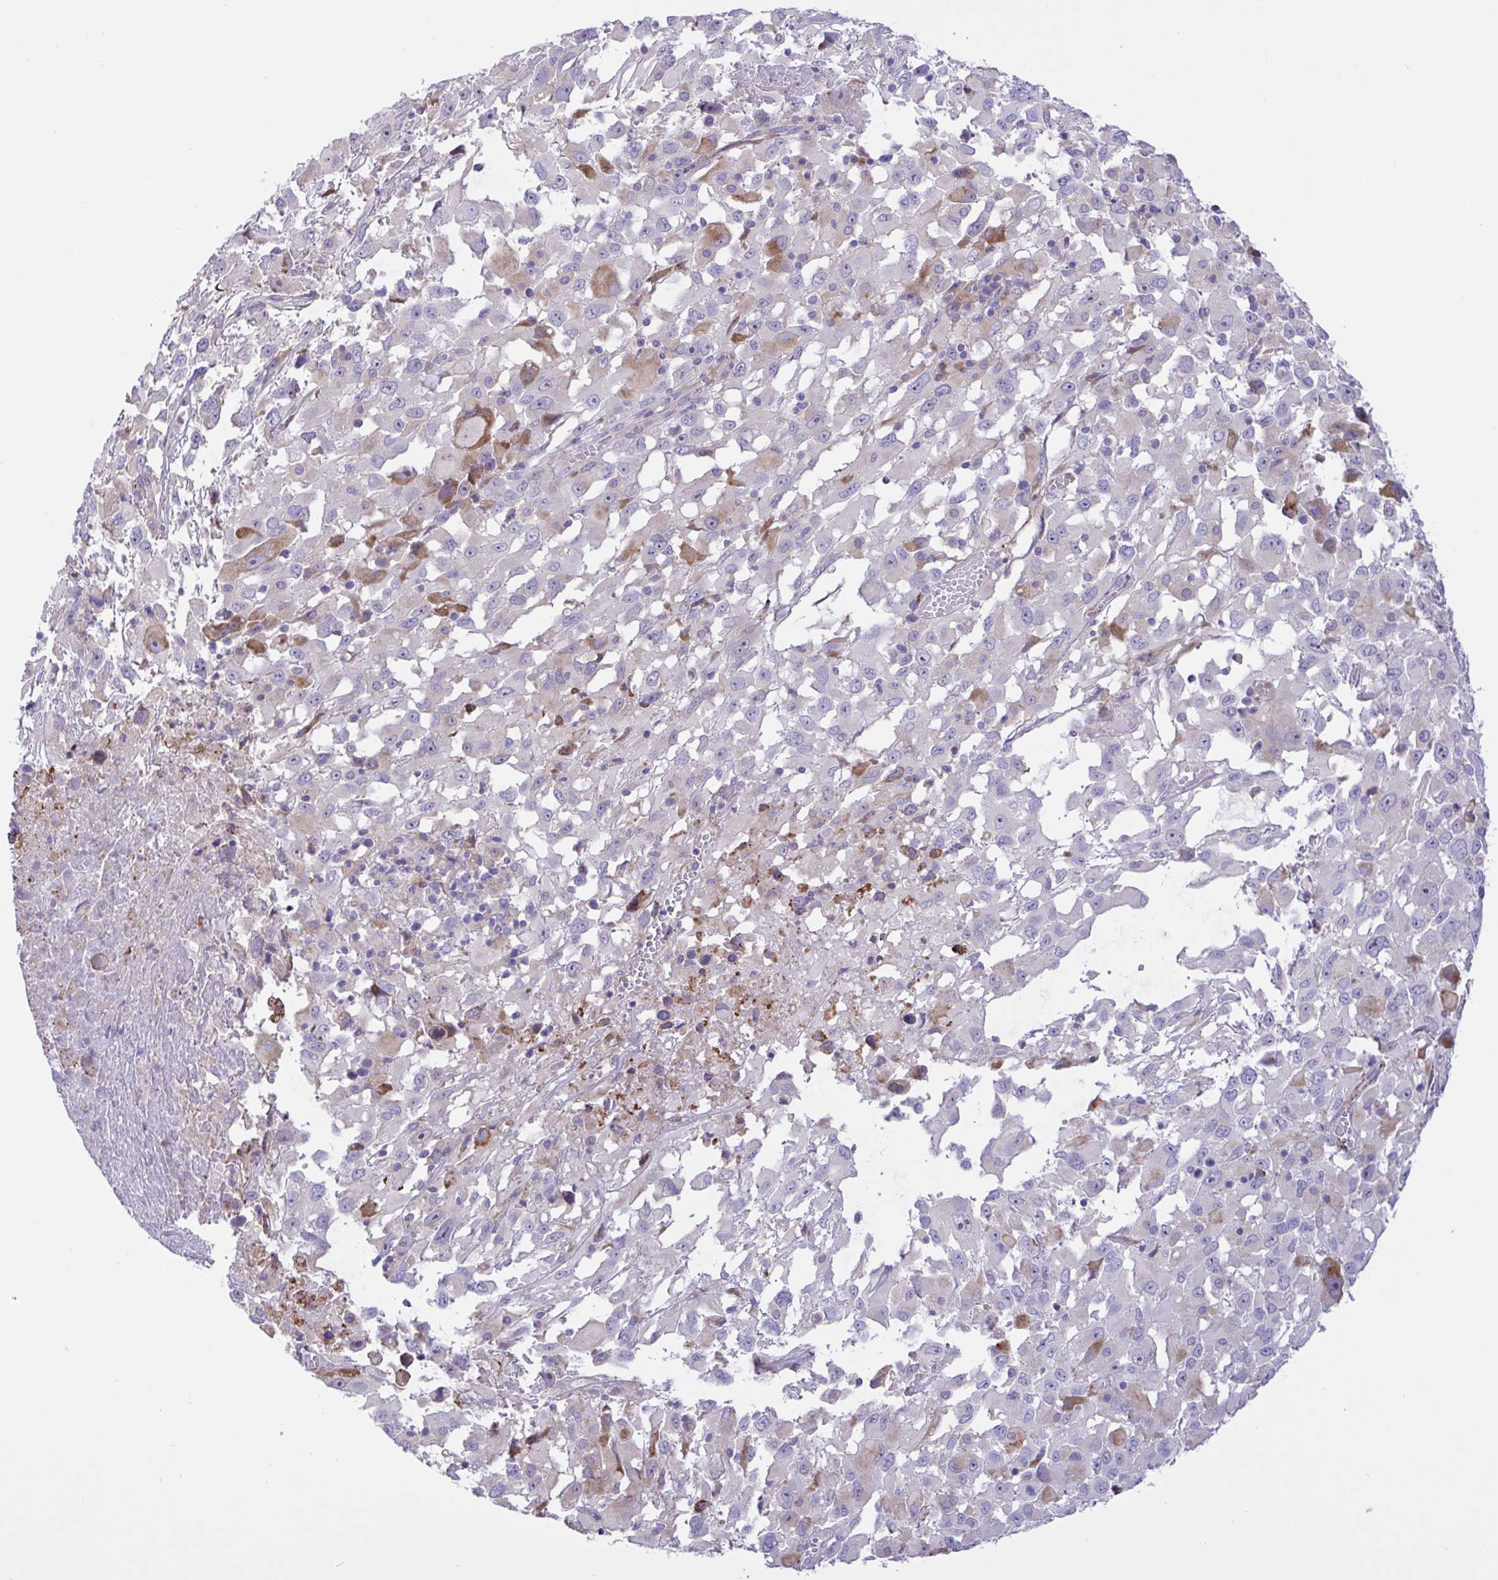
{"staining": {"intensity": "moderate", "quantity": "<25%", "location": "cytoplasmic/membranous"}, "tissue": "melanoma", "cell_type": "Tumor cells", "image_type": "cancer", "snomed": [{"axis": "morphology", "description": "Malignant melanoma, Metastatic site"}, {"axis": "topography", "description": "Soft tissue"}], "caption": "This histopathology image shows malignant melanoma (metastatic site) stained with immunohistochemistry (IHC) to label a protein in brown. The cytoplasmic/membranous of tumor cells show moderate positivity for the protein. Nuclei are counter-stained blue.", "gene": "DSC3", "patient": {"sex": "male", "age": 50}}